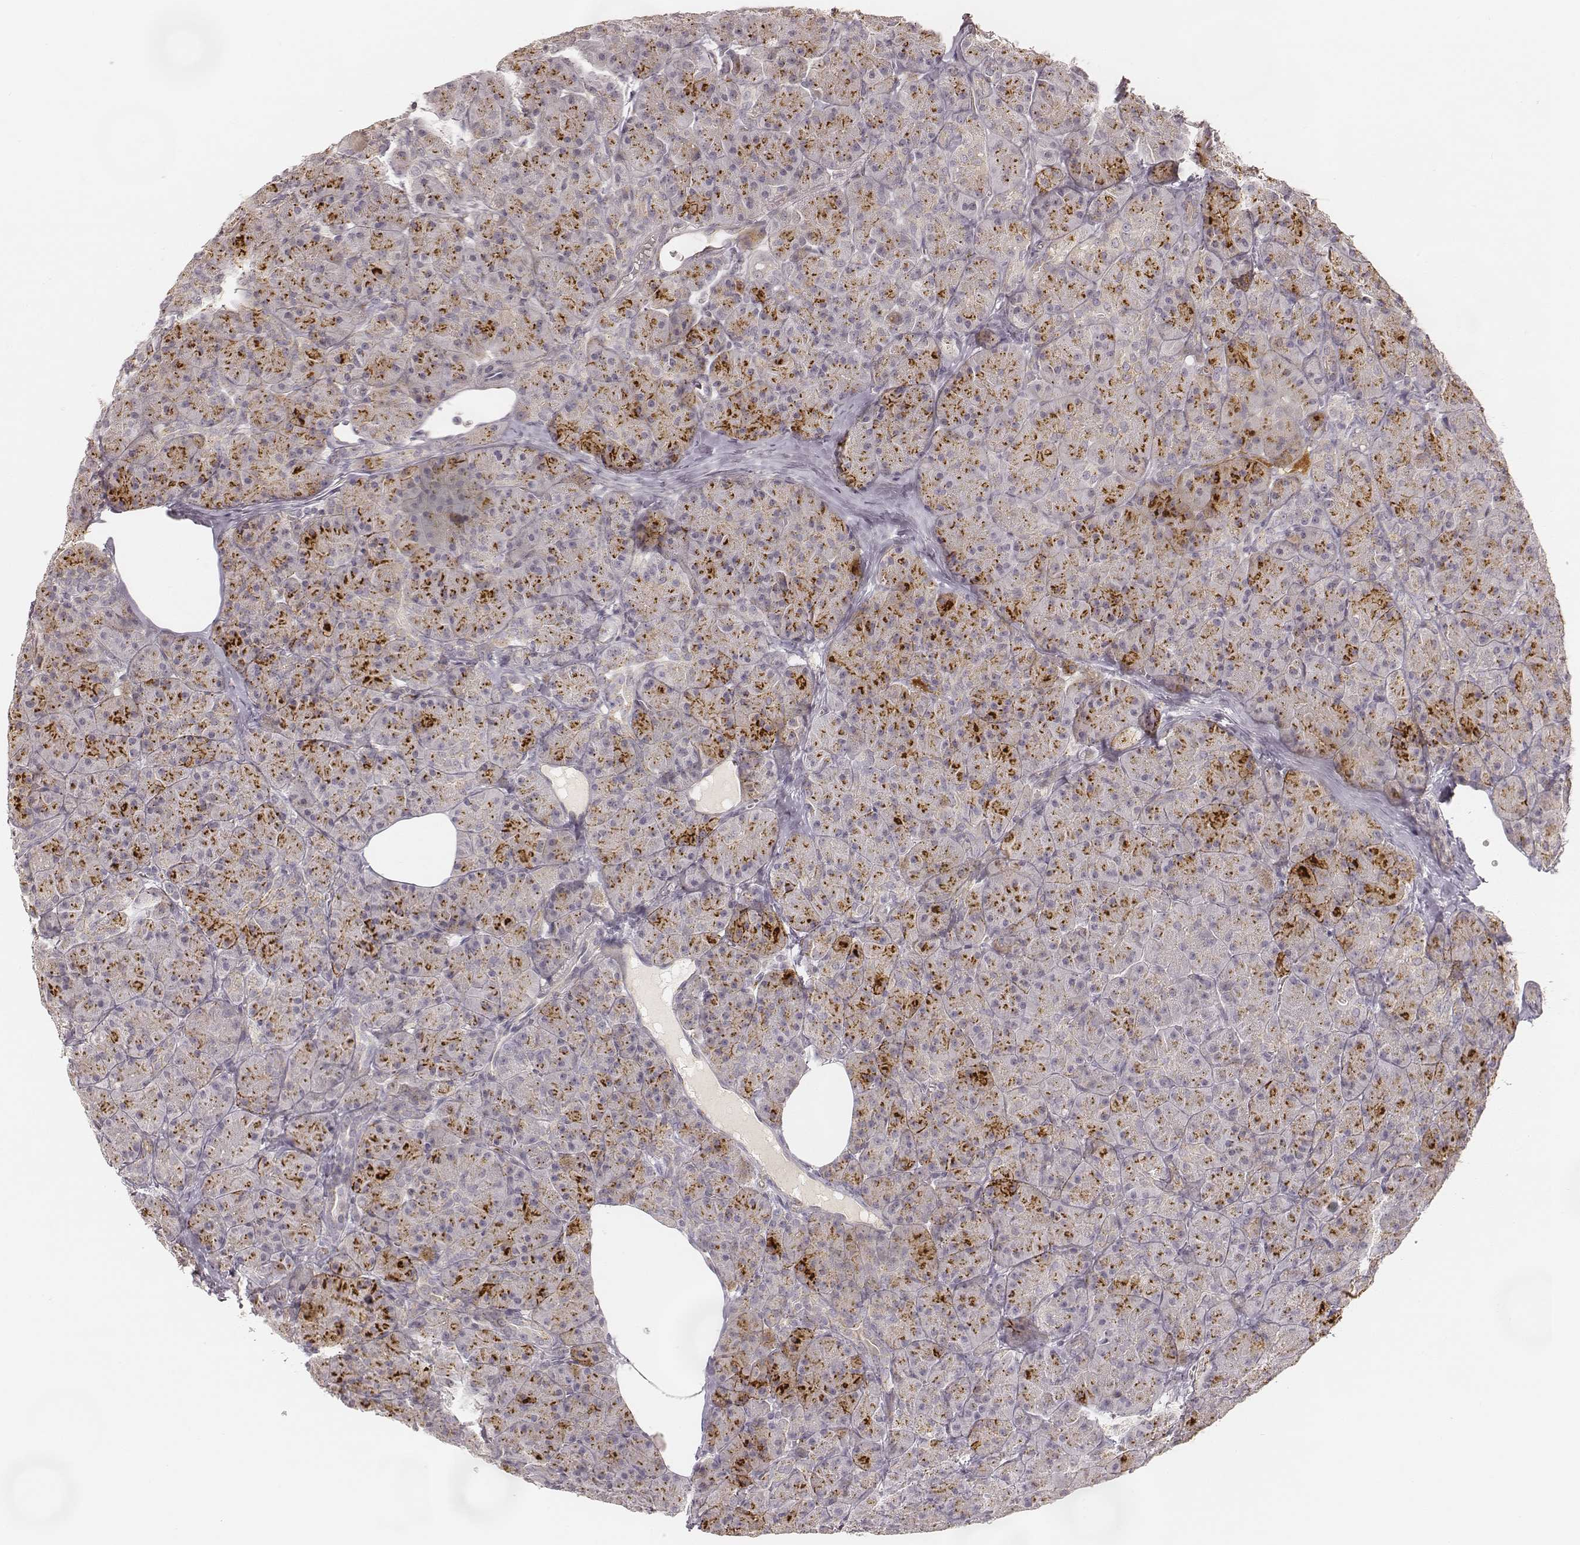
{"staining": {"intensity": "strong", "quantity": "25%-75%", "location": "cytoplasmic/membranous"}, "tissue": "pancreas", "cell_type": "Exocrine glandular cells", "image_type": "normal", "snomed": [{"axis": "morphology", "description": "Normal tissue, NOS"}, {"axis": "topography", "description": "Pancreas"}], "caption": "Protein expression analysis of normal pancreas exhibits strong cytoplasmic/membranous staining in about 25%-75% of exocrine glandular cells.", "gene": "GORASP2", "patient": {"sex": "male", "age": 57}}